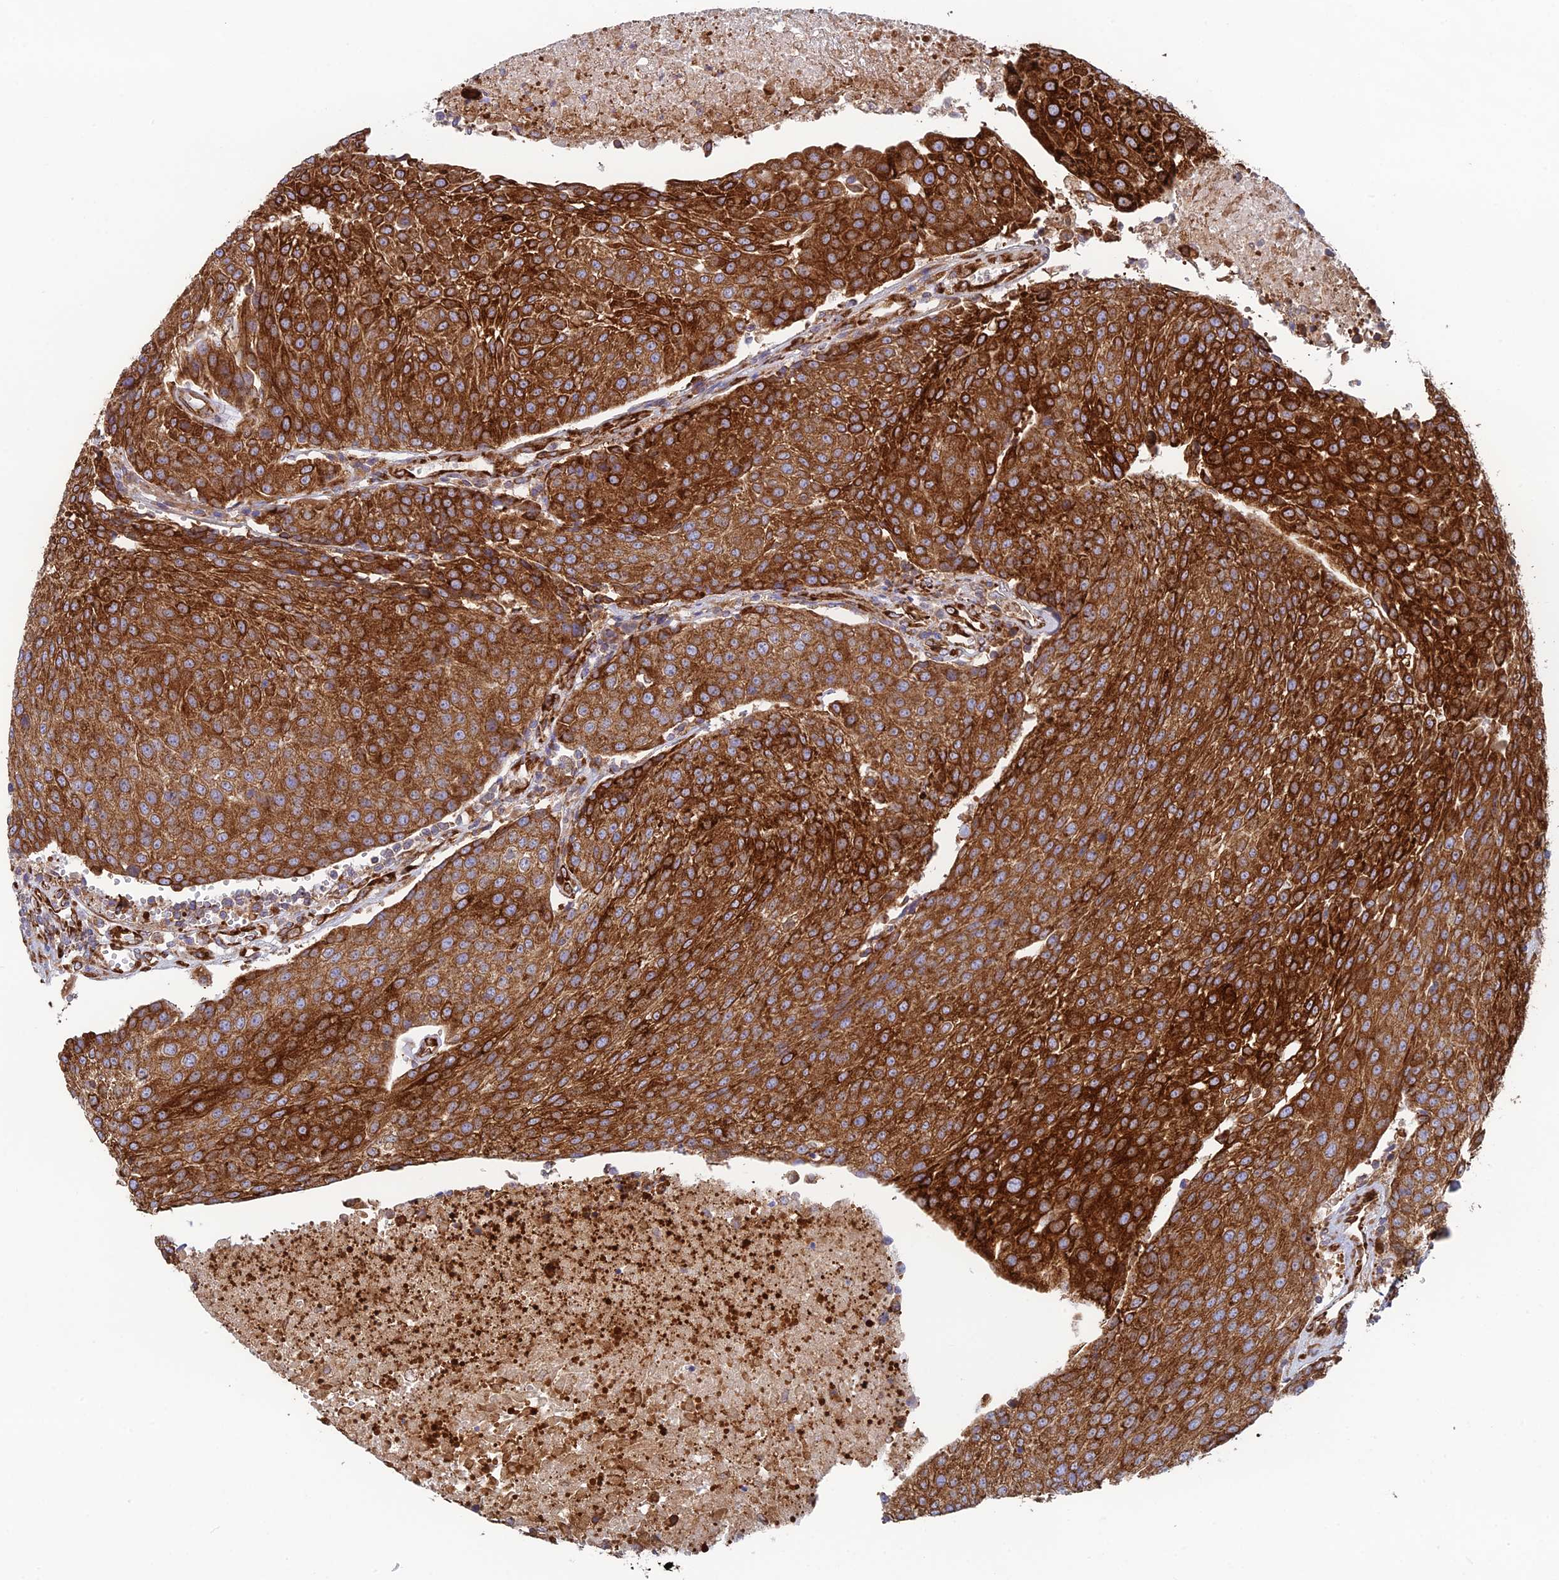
{"staining": {"intensity": "strong", "quantity": ">75%", "location": "cytoplasmic/membranous"}, "tissue": "urothelial cancer", "cell_type": "Tumor cells", "image_type": "cancer", "snomed": [{"axis": "morphology", "description": "Urothelial carcinoma, High grade"}, {"axis": "topography", "description": "Urinary bladder"}], "caption": "Immunohistochemistry (DAB (3,3'-diaminobenzidine)) staining of urothelial cancer displays strong cytoplasmic/membranous protein expression in approximately >75% of tumor cells.", "gene": "CCDC69", "patient": {"sex": "female", "age": 85}}